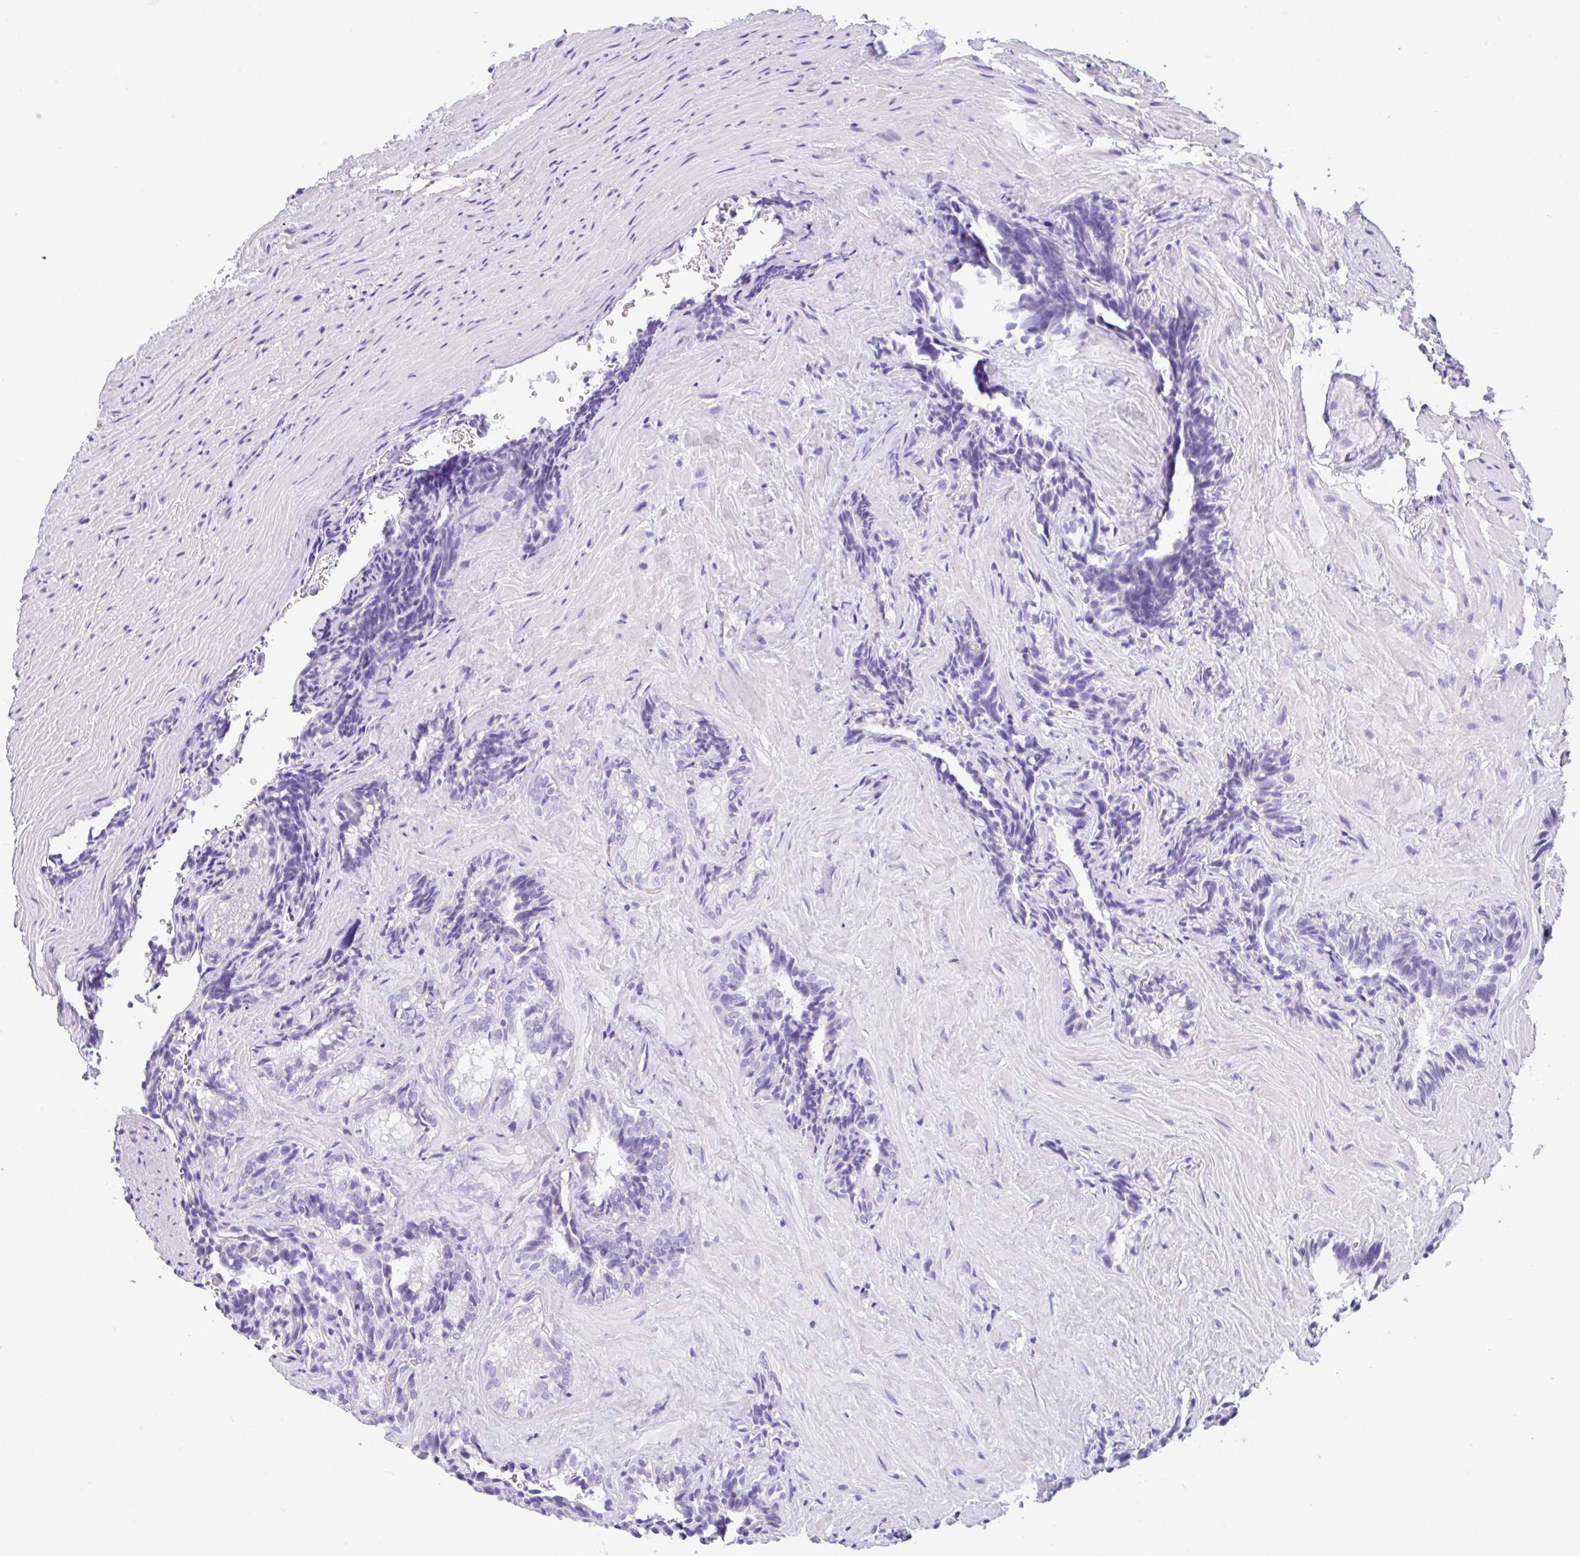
{"staining": {"intensity": "negative", "quantity": "none", "location": "none"}, "tissue": "seminal vesicle", "cell_type": "Glandular cells", "image_type": "normal", "snomed": [{"axis": "morphology", "description": "Normal tissue, NOS"}, {"axis": "topography", "description": "Seminal veicle"}], "caption": "This is an IHC image of benign seminal vesicle. There is no positivity in glandular cells.", "gene": "NDUFAF8", "patient": {"sex": "male", "age": 47}}